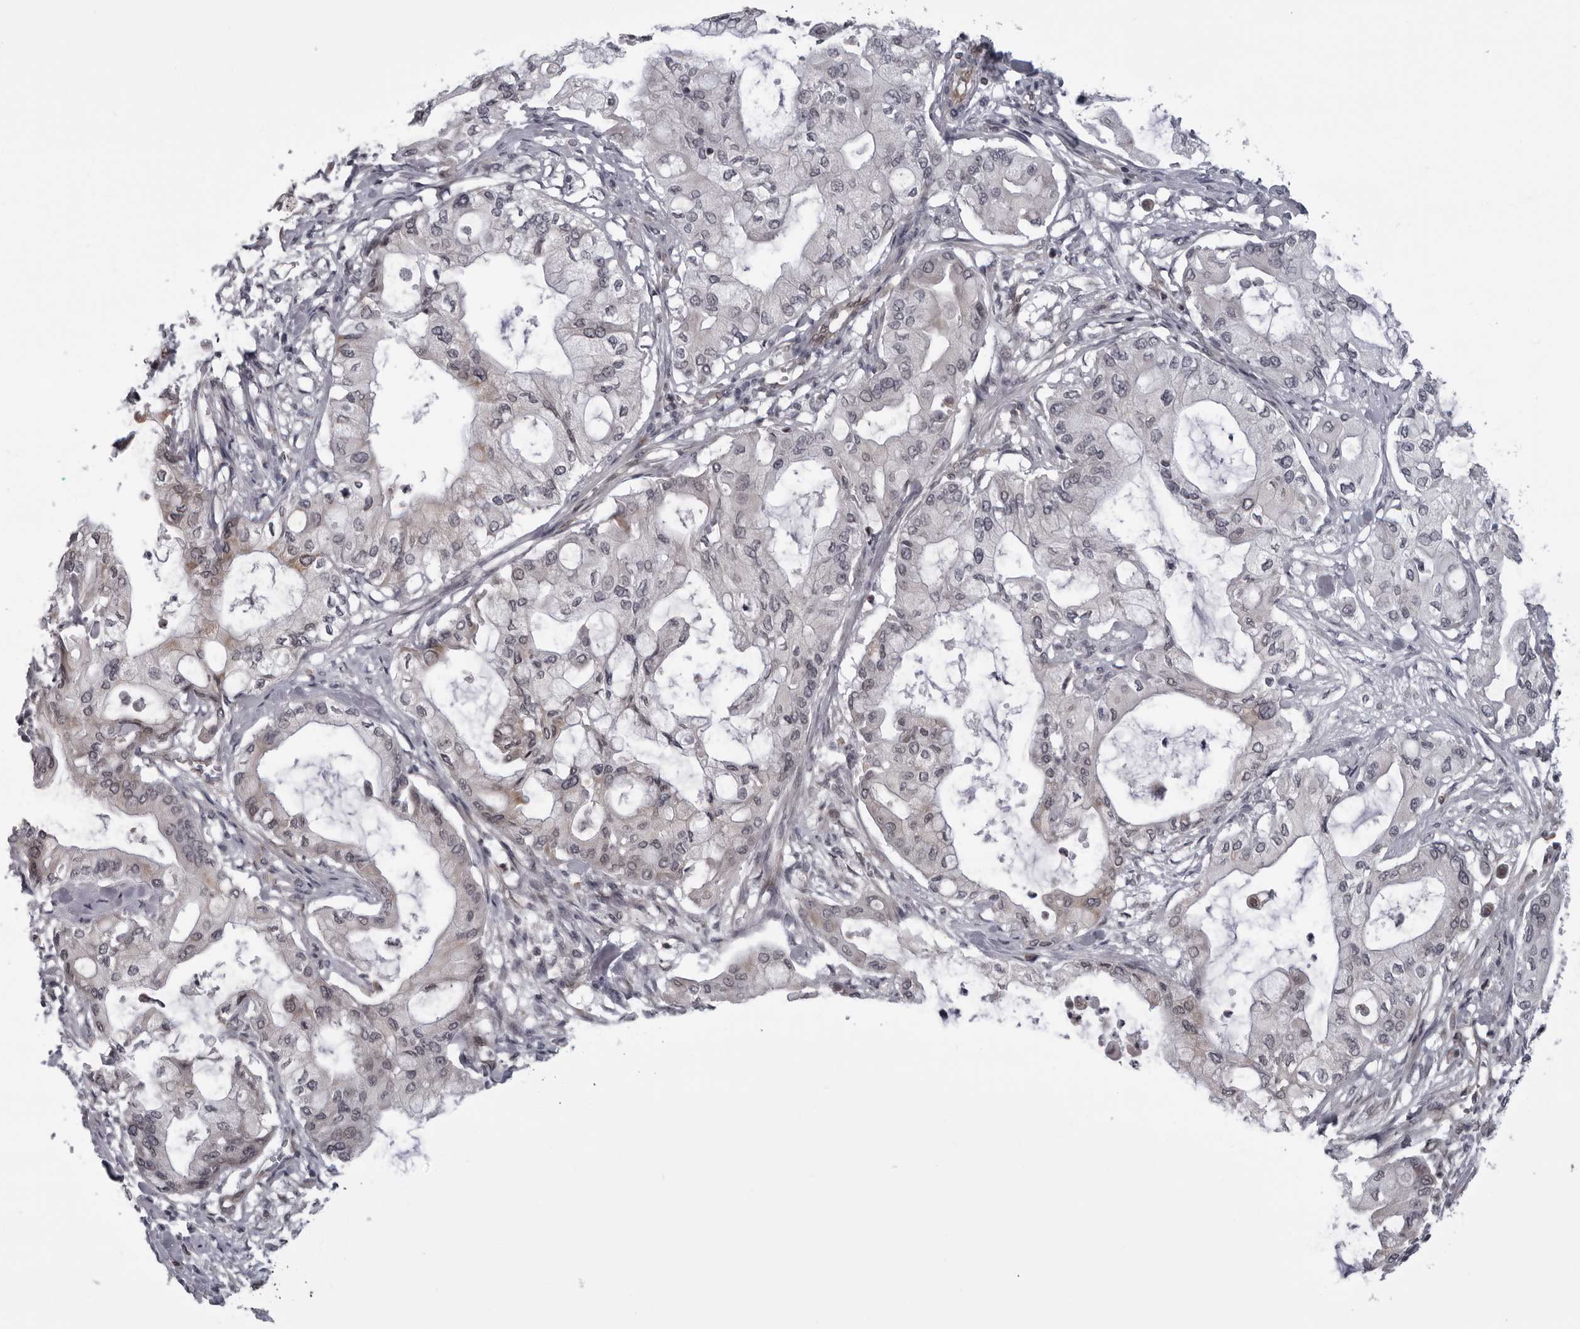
{"staining": {"intensity": "weak", "quantity": "<25%", "location": "nuclear"}, "tissue": "pancreatic cancer", "cell_type": "Tumor cells", "image_type": "cancer", "snomed": [{"axis": "morphology", "description": "Adenocarcinoma, NOS"}, {"axis": "morphology", "description": "Adenocarcinoma, metastatic, NOS"}, {"axis": "topography", "description": "Lymph node"}, {"axis": "topography", "description": "Pancreas"}, {"axis": "topography", "description": "Duodenum"}], "caption": "This photomicrograph is of pancreatic cancer stained with IHC to label a protein in brown with the nuclei are counter-stained blue. There is no staining in tumor cells.", "gene": "MAPK12", "patient": {"sex": "female", "age": 64}}